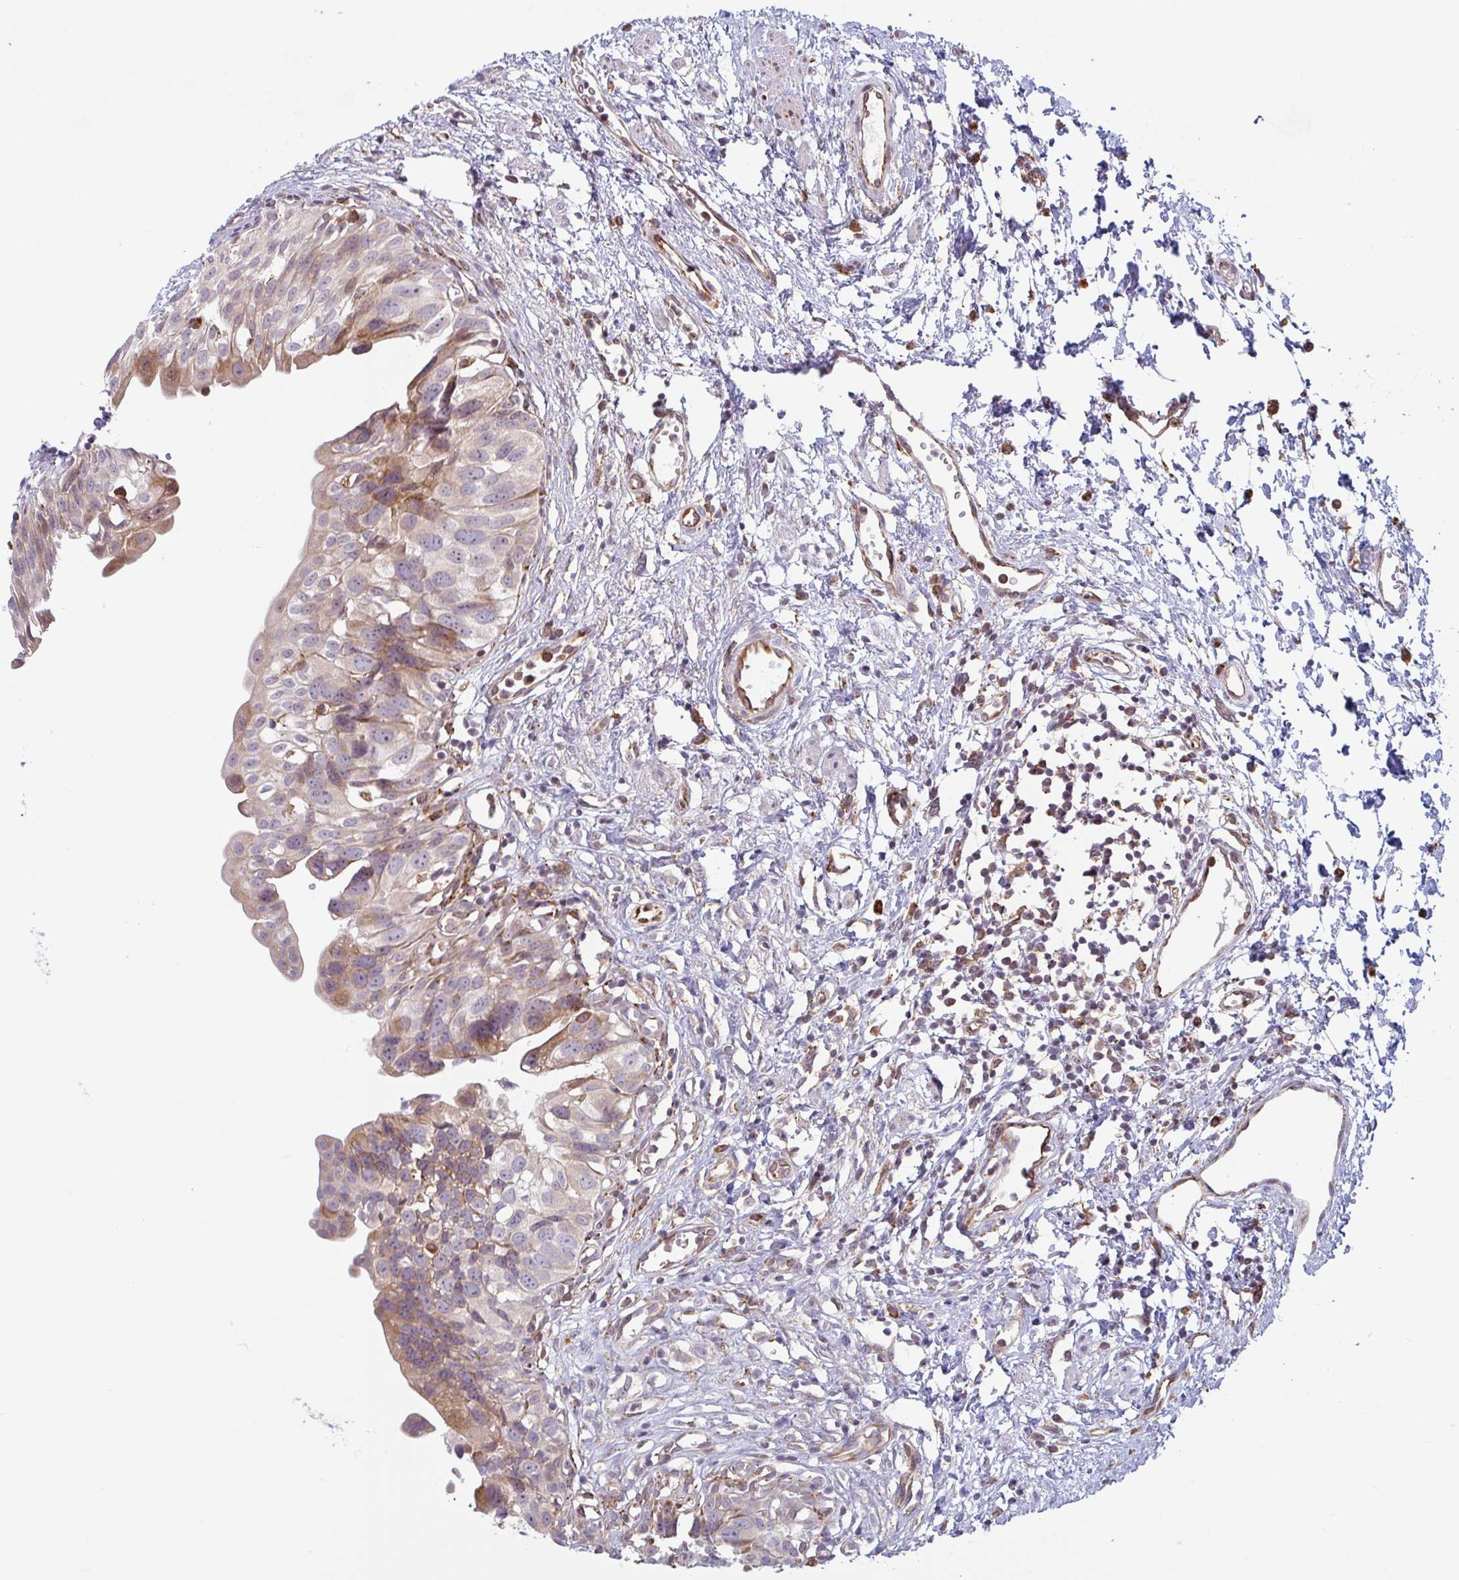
{"staining": {"intensity": "moderate", "quantity": "25%-75%", "location": "cytoplasmic/membranous"}, "tissue": "urinary bladder", "cell_type": "Urothelial cells", "image_type": "normal", "snomed": [{"axis": "morphology", "description": "Normal tissue, NOS"}, {"axis": "topography", "description": "Urinary bladder"}], "caption": "IHC photomicrograph of unremarkable urinary bladder: urinary bladder stained using immunohistochemistry shows medium levels of moderate protein expression localized specifically in the cytoplasmic/membranous of urothelial cells, appearing as a cytoplasmic/membranous brown color.", "gene": "RIT1", "patient": {"sex": "male", "age": 51}}